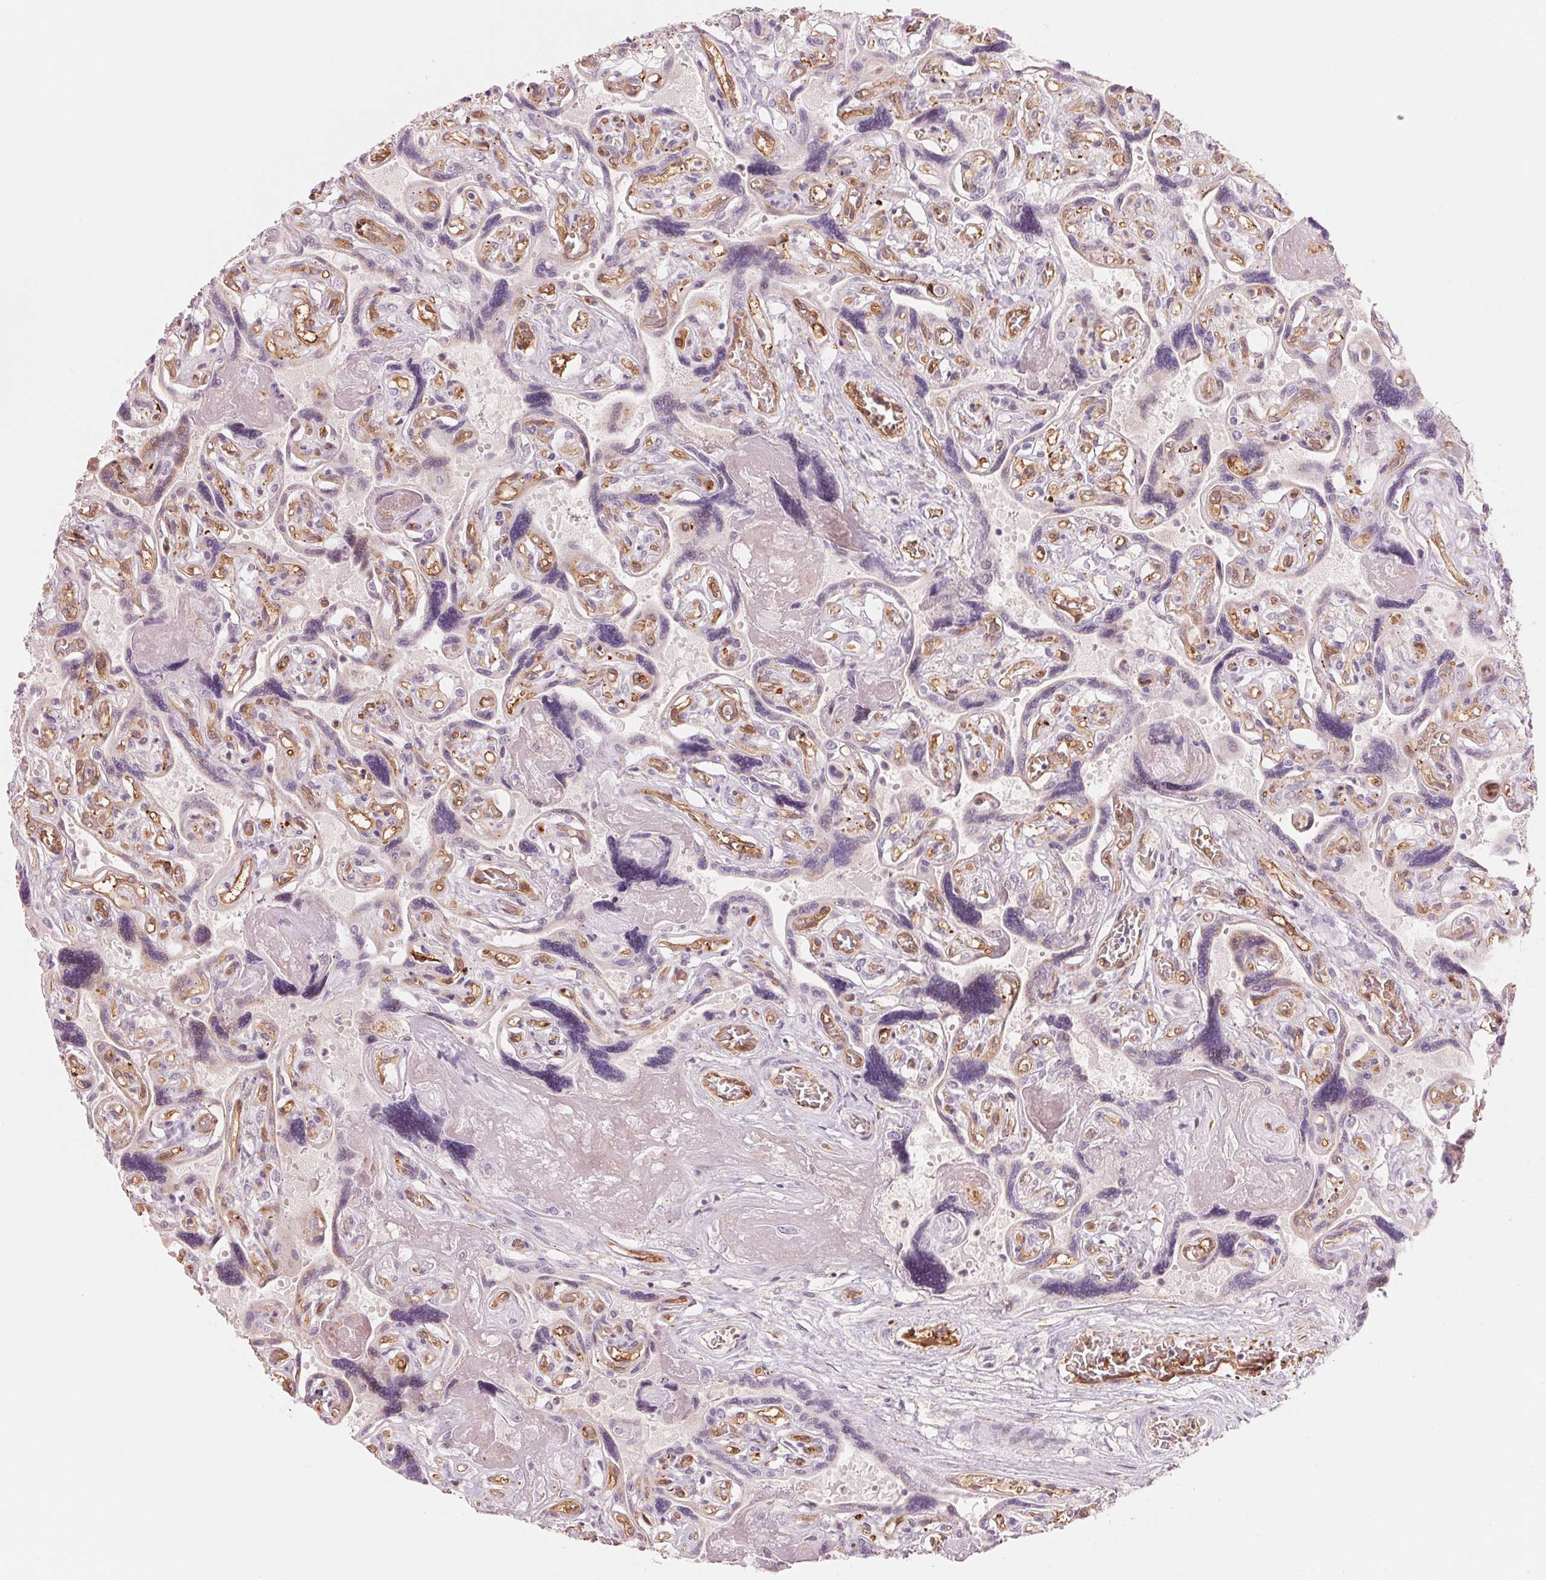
{"staining": {"intensity": "negative", "quantity": "none", "location": "none"}, "tissue": "placenta", "cell_type": "Decidual cells", "image_type": "normal", "snomed": [{"axis": "morphology", "description": "Normal tissue, NOS"}, {"axis": "topography", "description": "Placenta"}], "caption": "Immunohistochemical staining of unremarkable human placenta shows no significant expression in decidual cells.", "gene": "SLC17A4", "patient": {"sex": "female", "age": 32}}